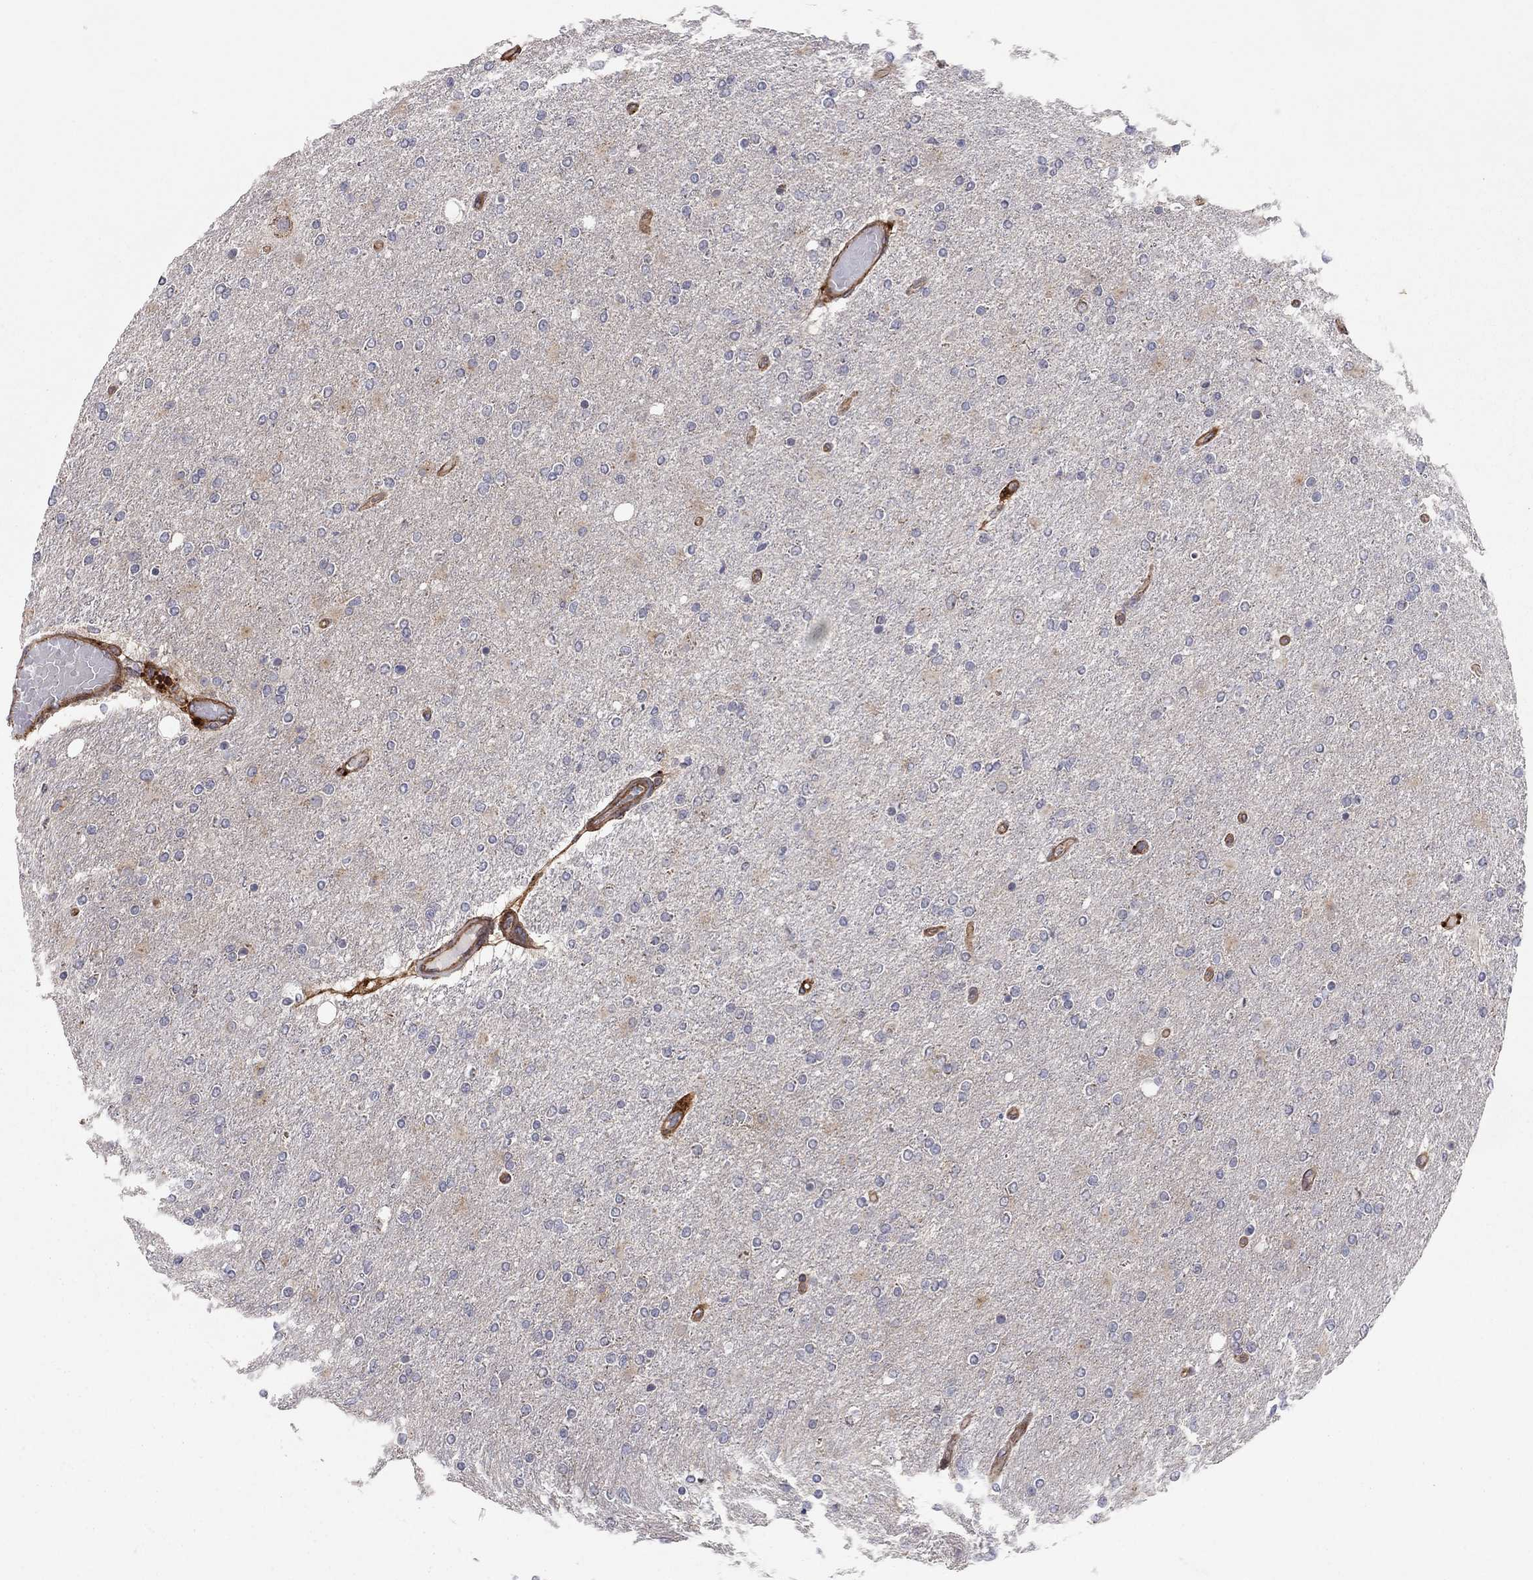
{"staining": {"intensity": "negative", "quantity": "none", "location": "none"}, "tissue": "glioma", "cell_type": "Tumor cells", "image_type": "cancer", "snomed": [{"axis": "morphology", "description": "Glioma, malignant, High grade"}, {"axis": "topography", "description": "Cerebral cortex"}], "caption": "Immunohistochemistry (IHC) micrograph of malignant glioma (high-grade) stained for a protein (brown), which shows no staining in tumor cells.", "gene": "RASEF", "patient": {"sex": "male", "age": 70}}